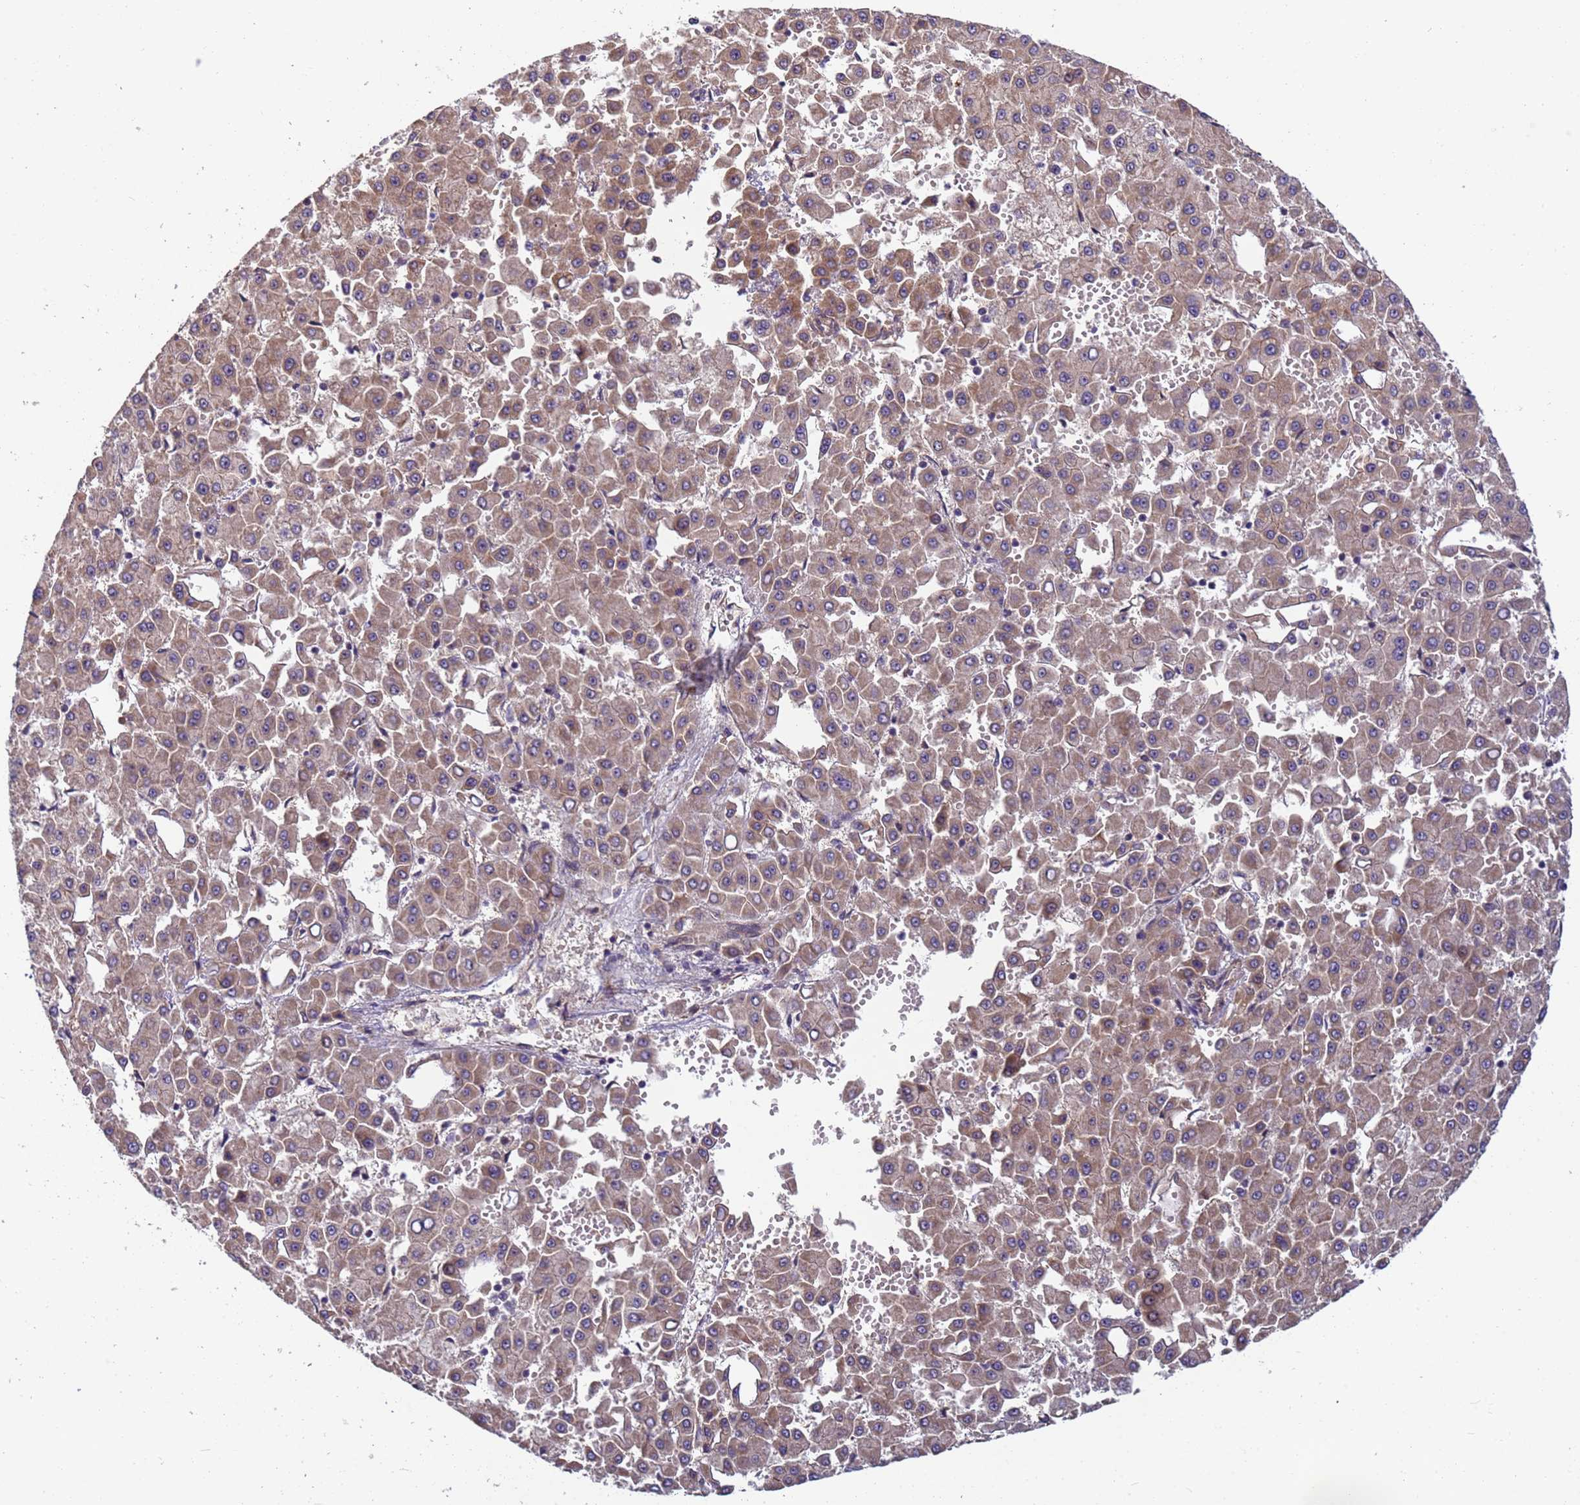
{"staining": {"intensity": "moderate", "quantity": "25%-75%", "location": "cytoplasmic/membranous"}, "tissue": "liver cancer", "cell_type": "Tumor cells", "image_type": "cancer", "snomed": [{"axis": "morphology", "description": "Carcinoma, Hepatocellular, NOS"}, {"axis": "topography", "description": "Liver"}], "caption": "The photomicrograph demonstrates staining of liver cancer, revealing moderate cytoplasmic/membranous protein staining (brown color) within tumor cells.", "gene": "RAPGEF3", "patient": {"sex": "male", "age": 47}}